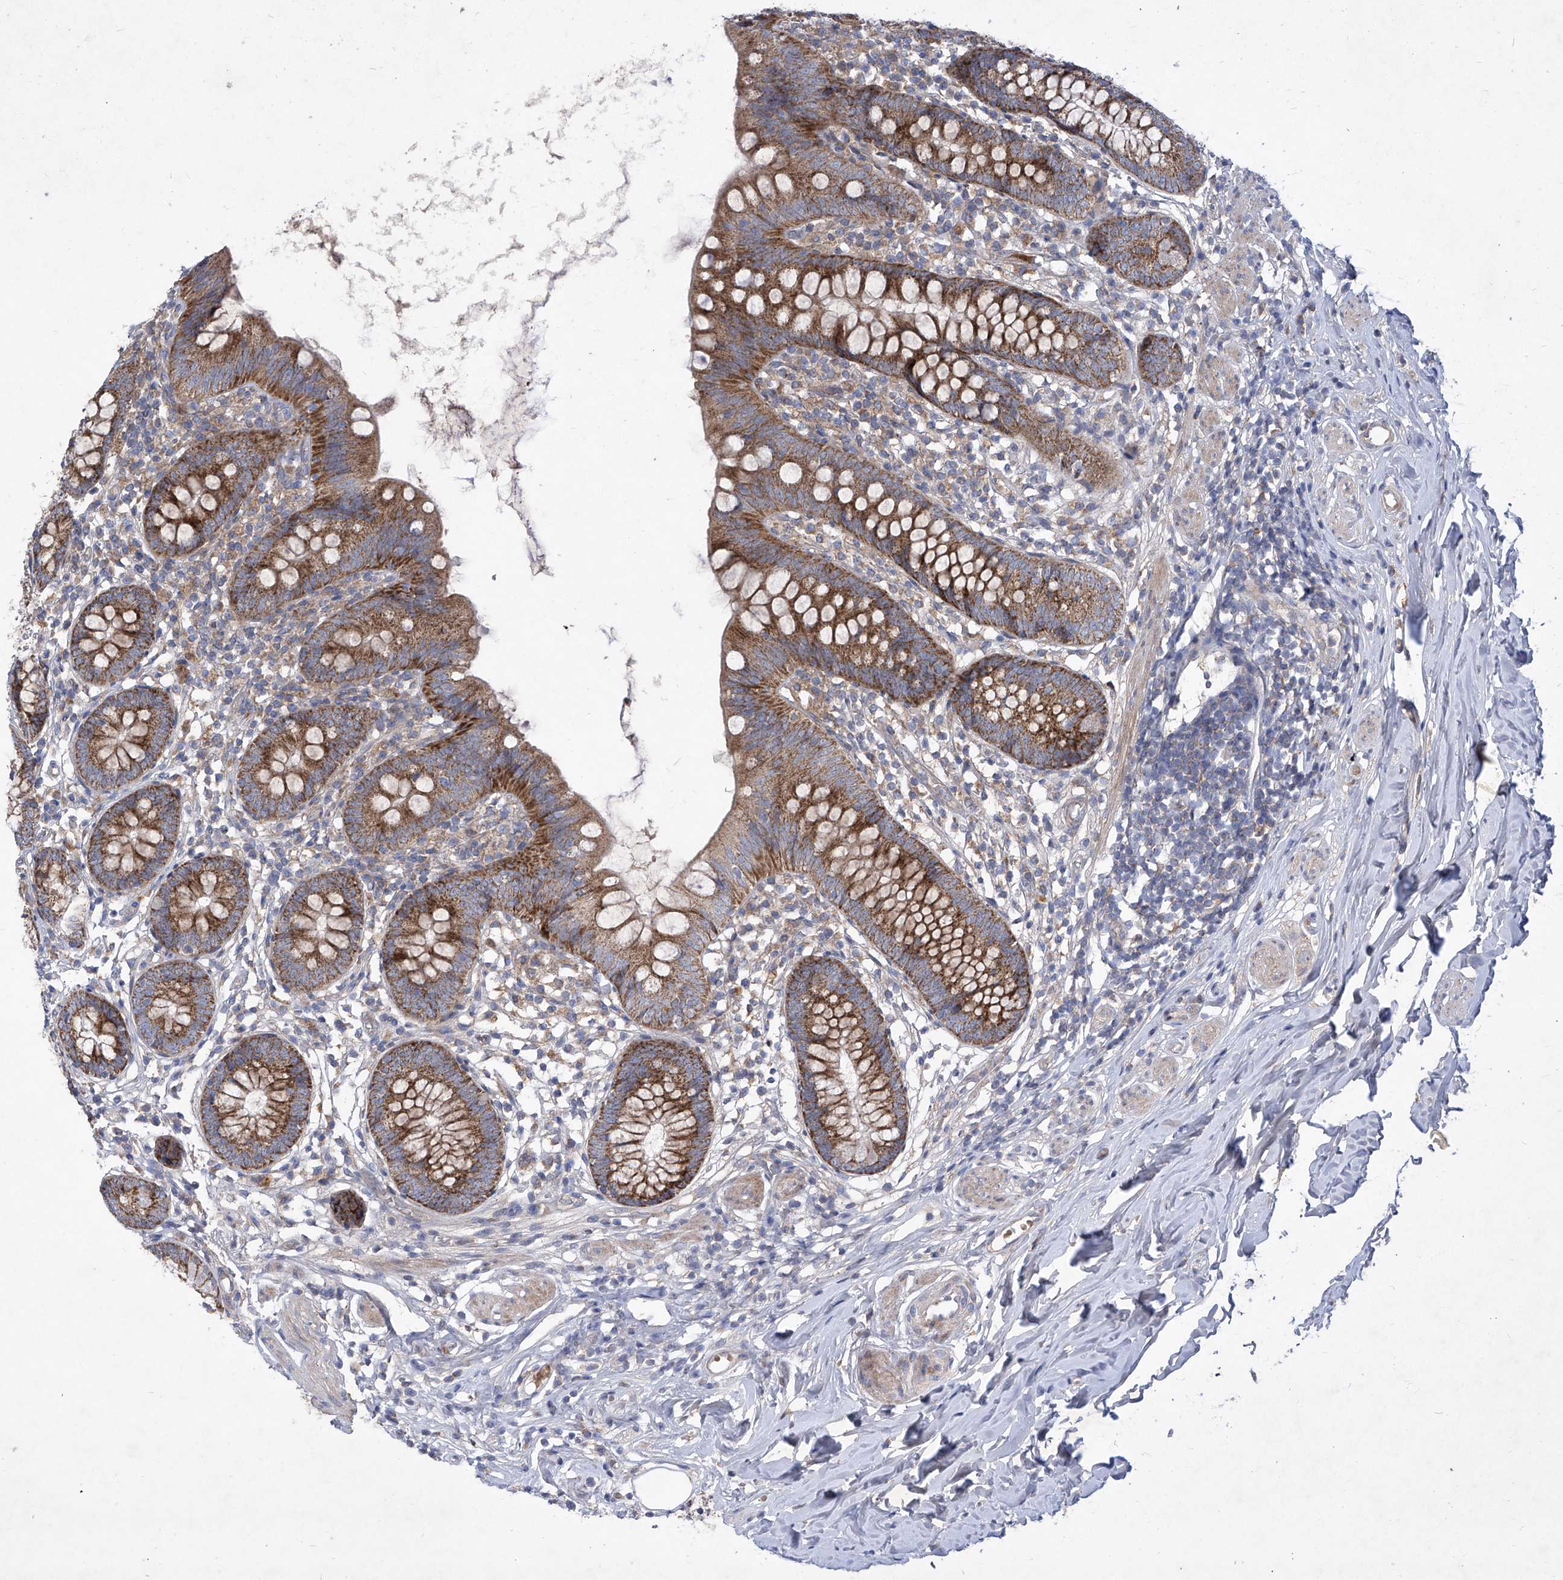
{"staining": {"intensity": "strong", "quantity": ">75%", "location": "cytoplasmic/membranous"}, "tissue": "appendix", "cell_type": "Glandular cells", "image_type": "normal", "snomed": [{"axis": "morphology", "description": "Normal tissue, NOS"}, {"axis": "topography", "description": "Appendix"}], "caption": "Human appendix stained for a protein (brown) displays strong cytoplasmic/membranous positive expression in approximately >75% of glandular cells.", "gene": "COQ3", "patient": {"sex": "female", "age": 62}}